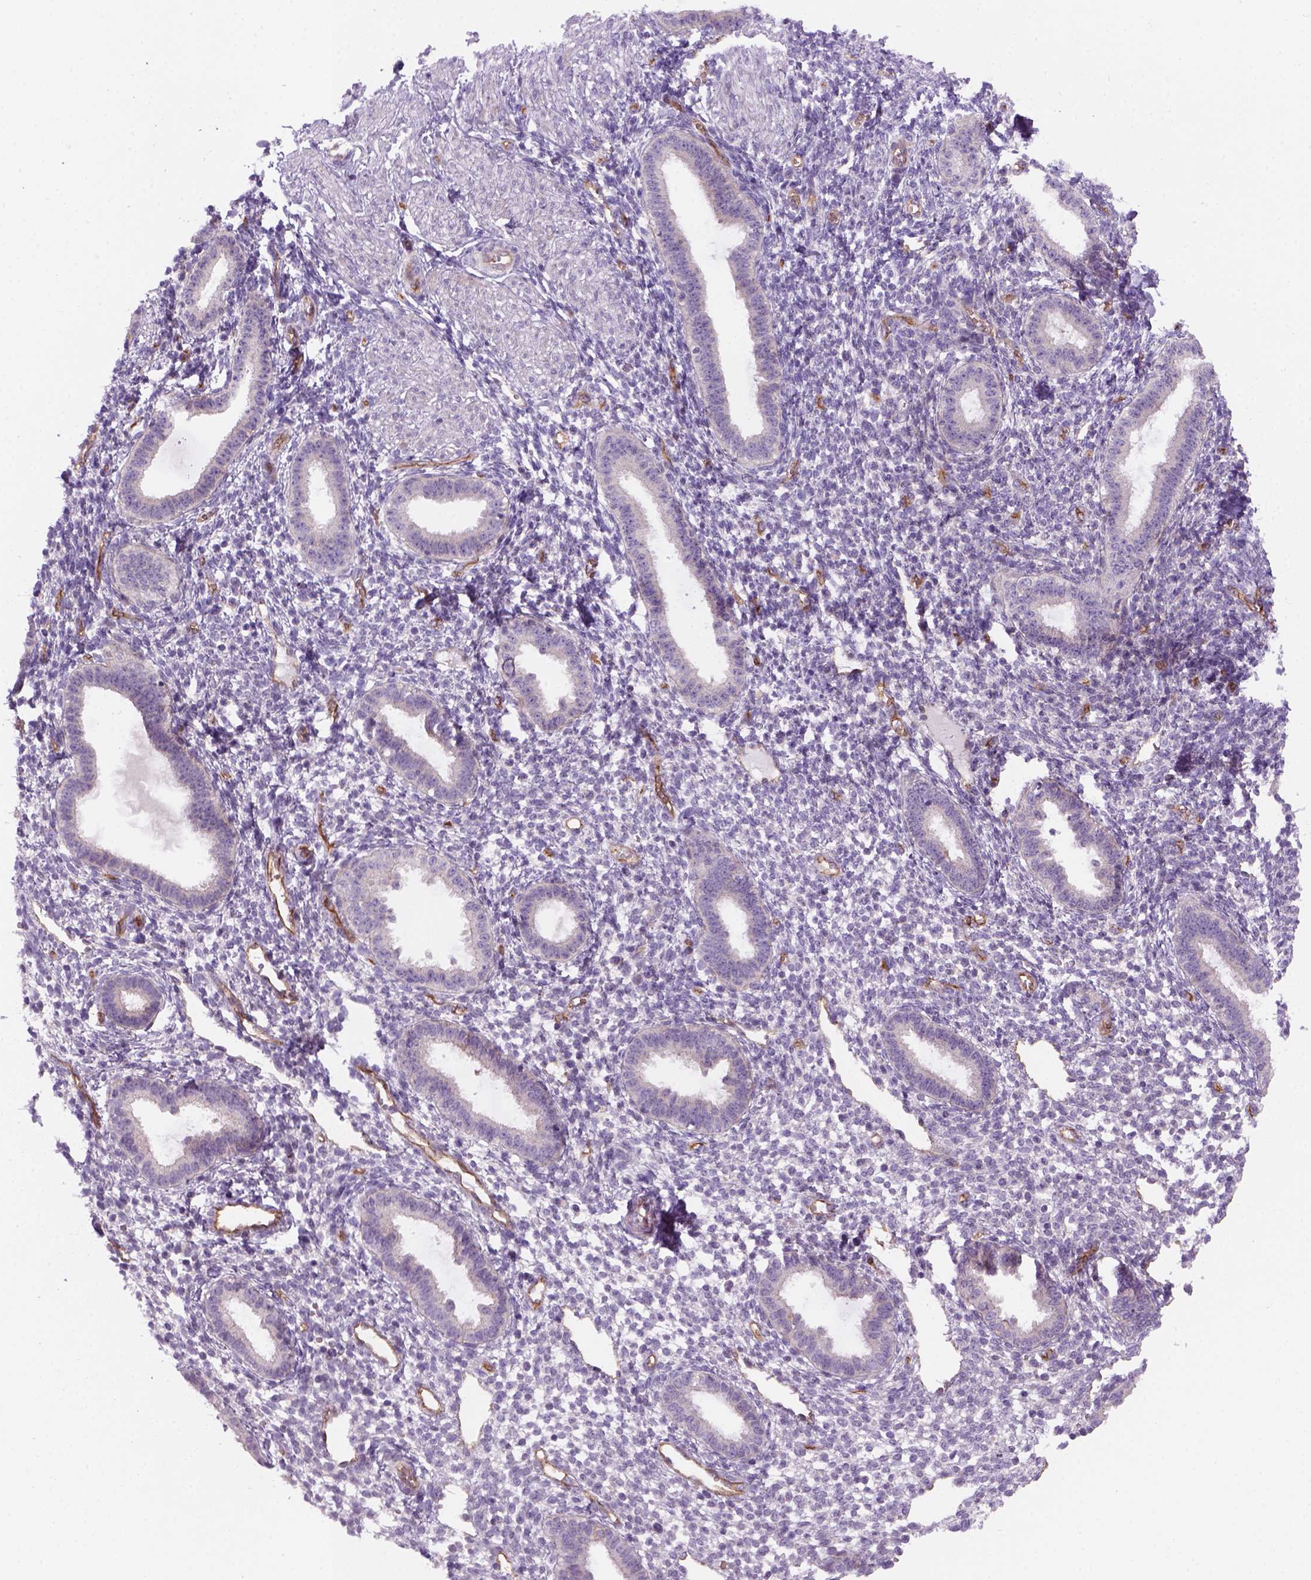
{"staining": {"intensity": "negative", "quantity": "none", "location": "none"}, "tissue": "endometrium", "cell_type": "Cells in endometrial stroma", "image_type": "normal", "snomed": [{"axis": "morphology", "description": "Normal tissue, NOS"}, {"axis": "topography", "description": "Endometrium"}], "caption": "IHC of unremarkable human endometrium shows no expression in cells in endometrial stroma. Brightfield microscopy of IHC stained with DAB (3,3'-diaminobenzidine) (brown) and hematoxylin (blue), captured at high magnification.", "gene": "VSTM5", "patient": {"sex": "female", "age": 36}}